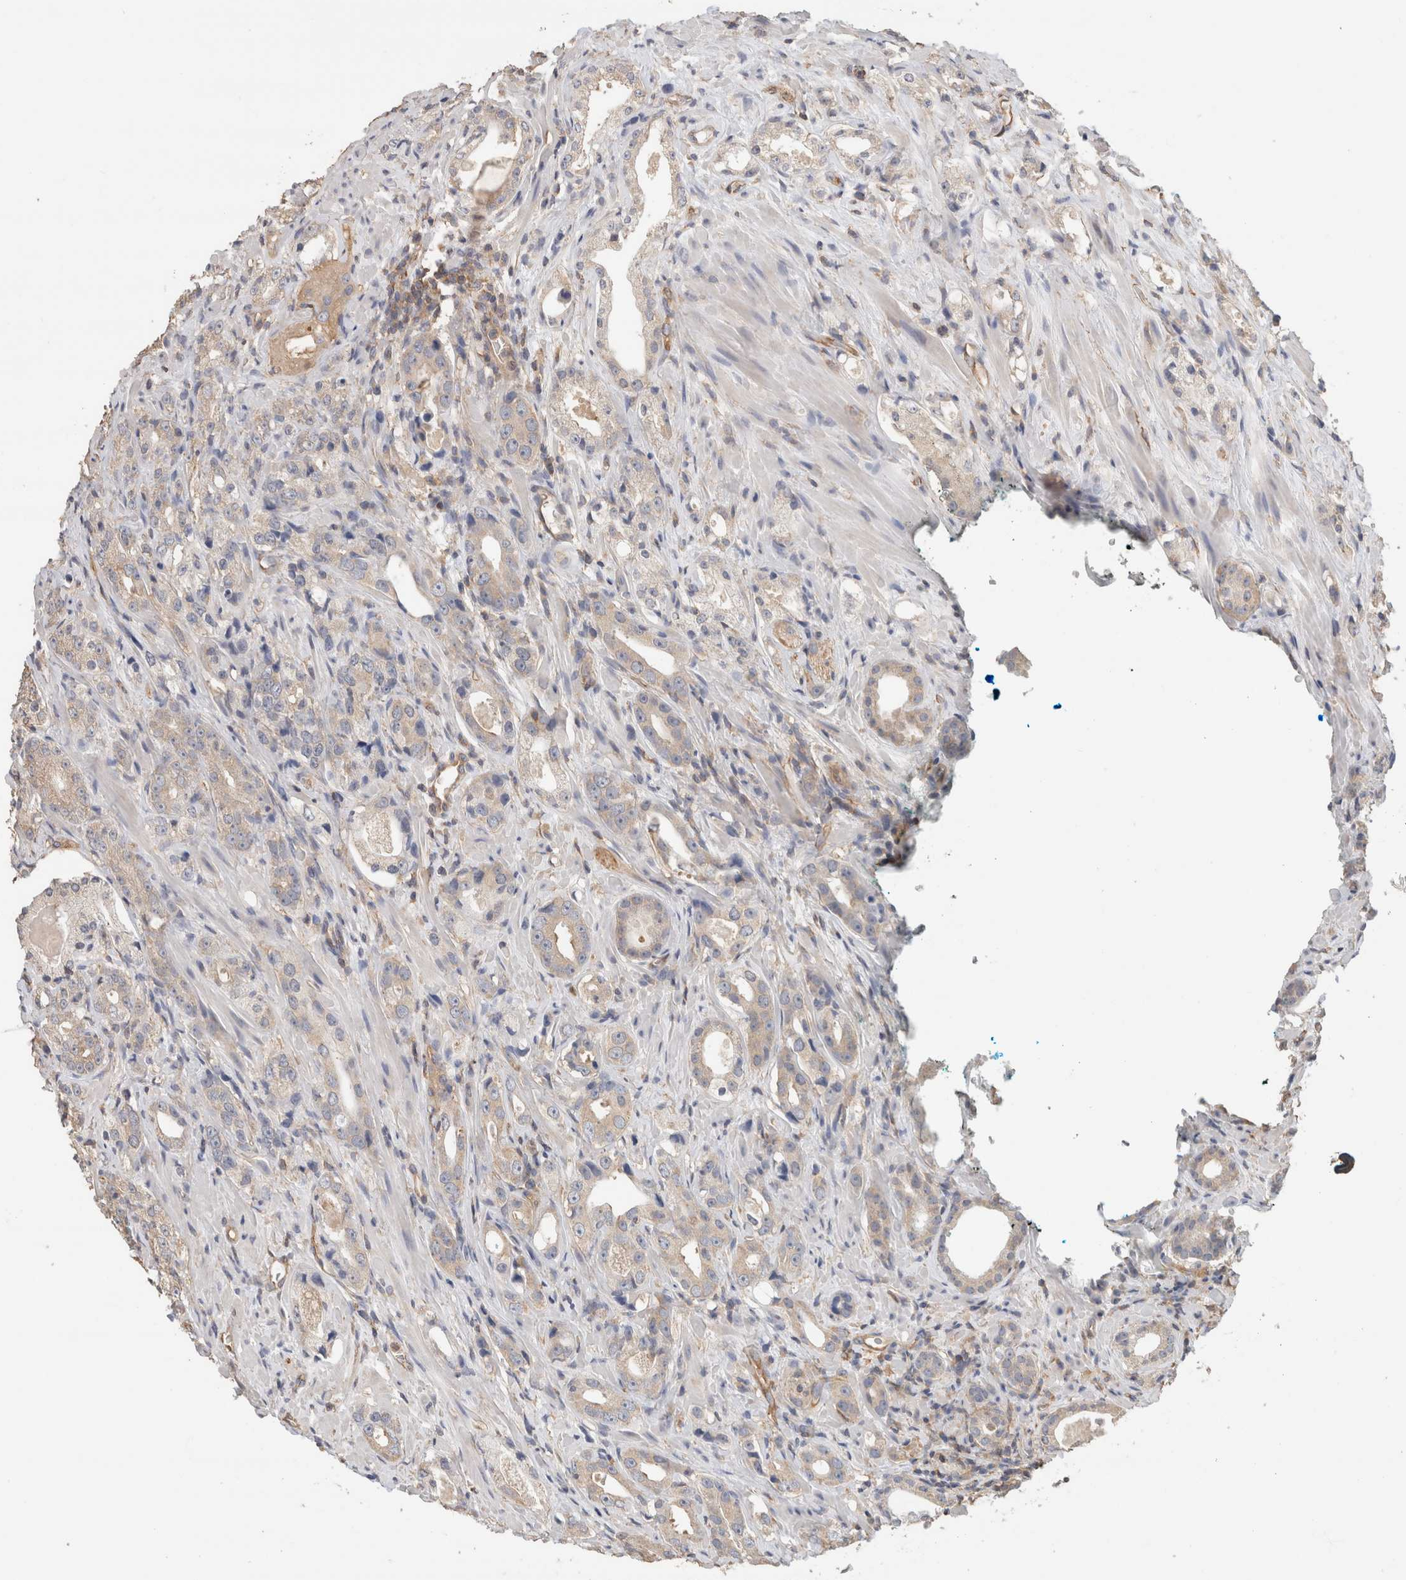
{"staining": {"intensity": "weak", "quantity": "<25%", "location": "cytoplasmic/membranous"}, "tissue": "prostate cancer", "cell_type": "Tumor cells", "image_type": "cancer", "snomed": [{"axis": "morphology", "description": "Adenocarcinoma, High grade"}, {"axis": "topography", "description": "Prostate"}], "caption": "A high-resolution image shows IHC staining of prostate adenocarcinoma (high-grade), which displays no significant staining in tumor cells. (Stains: DAB (3,3'-diaminobenzidine) IHC with hematoxylin counter stain, Microscopy: brightfield microscopy at high magnification).", "gene": "CFAP418", "patient": {"sex": "male", "age": 63}}